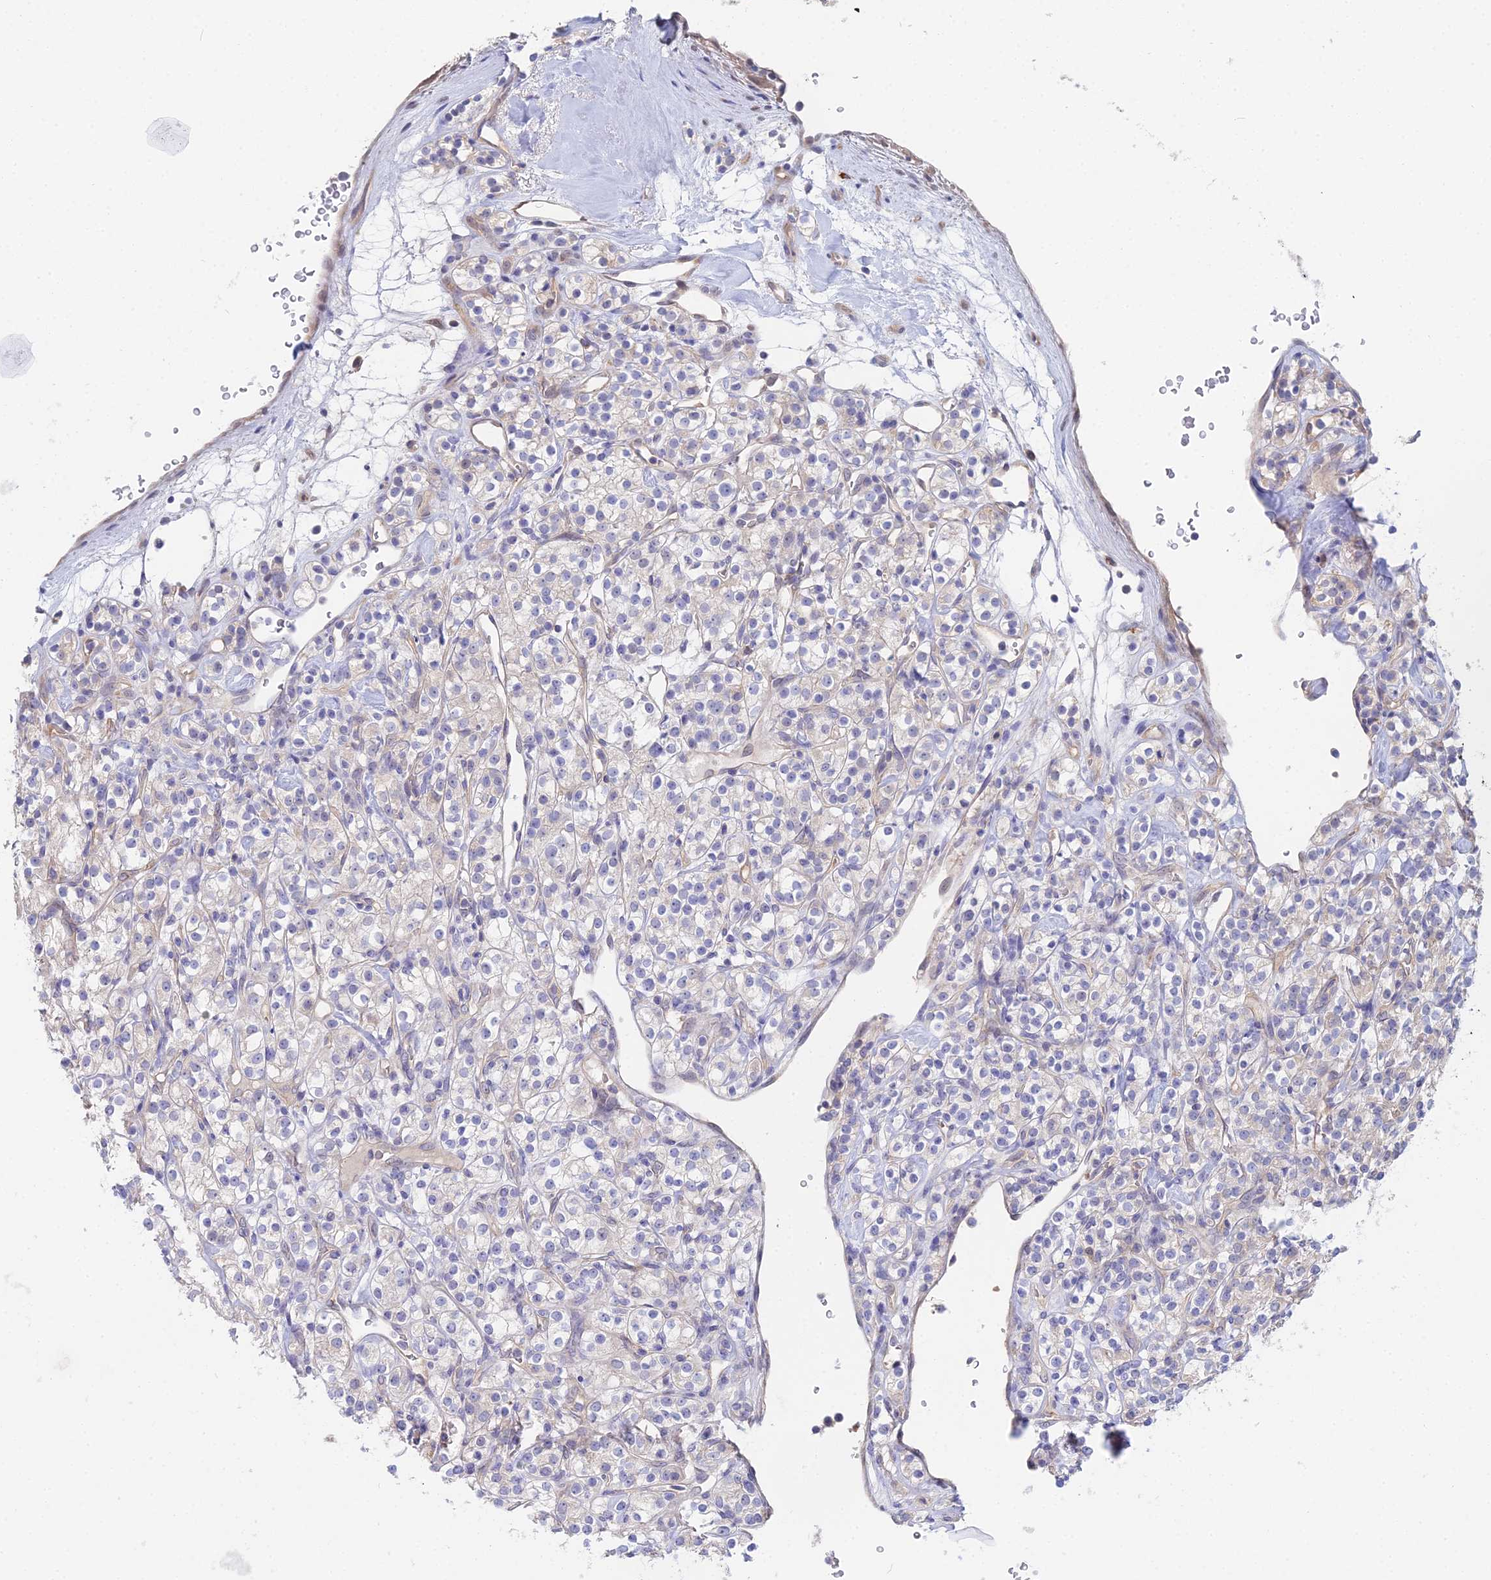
{"staining": {"intensity": "negative", "quantity": "none", "location": "none"}, "tissue": "renal cancer", "cell_type": "Tumor cells", "image_type": "cancer", "snomed": [{"axis": "morphology", "description": "Adenocarcinoma, NOS"}, {"axis": "topography", "description": "Kidney"}], "caption": "A high-resolution histopathology image shows immunohistochemistry staining of adenocarcinoma (renal), which reveals no significant expression in tumor cells.", "gene": "DNAH14", "patient": {"sex": "male", "age": 77}}